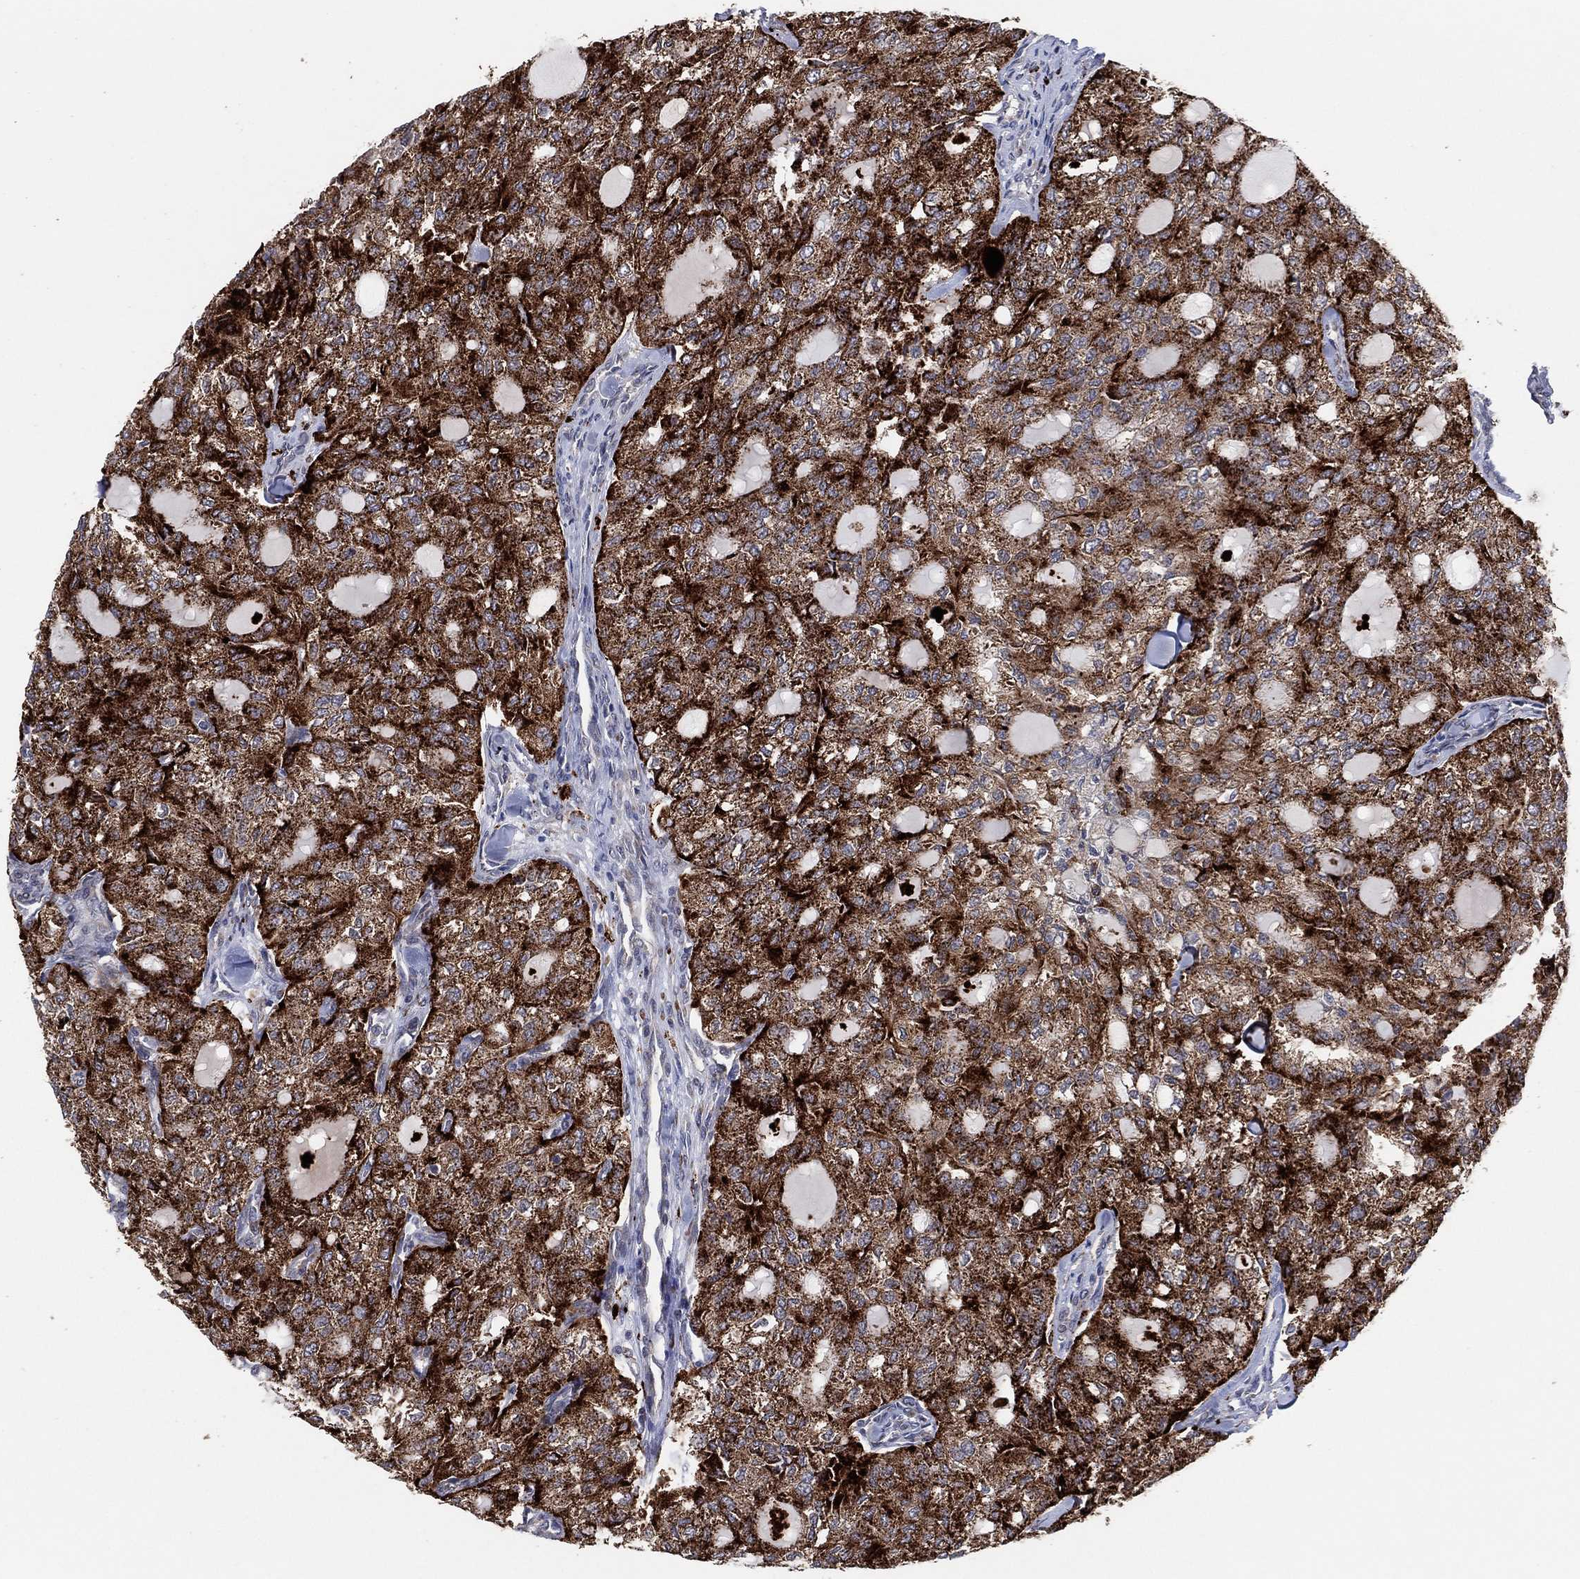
{"staining": {"intensity": "strong", "quantity": ">75%", "location": "cytoplasmic/membranous"}, "tissue": "thyroid cancer", "cell_type": "Tumor cells", "image_type": "cancer", "snomed": [{"axis": "morphology", "description": "Follicular adenoma carcinoma, NOS"}, {"axis": "topography", "description": "Thyroid gland"}], "caption": "Human thyroid cancer (follicular adenoma carcinoma) stained with a brown dye exhibits strong cytoplasmic/membranous positive expression in about >75% of tumor cells.", "gene": "FAM104A", "patient": {"sex": "male", "age": 75}}